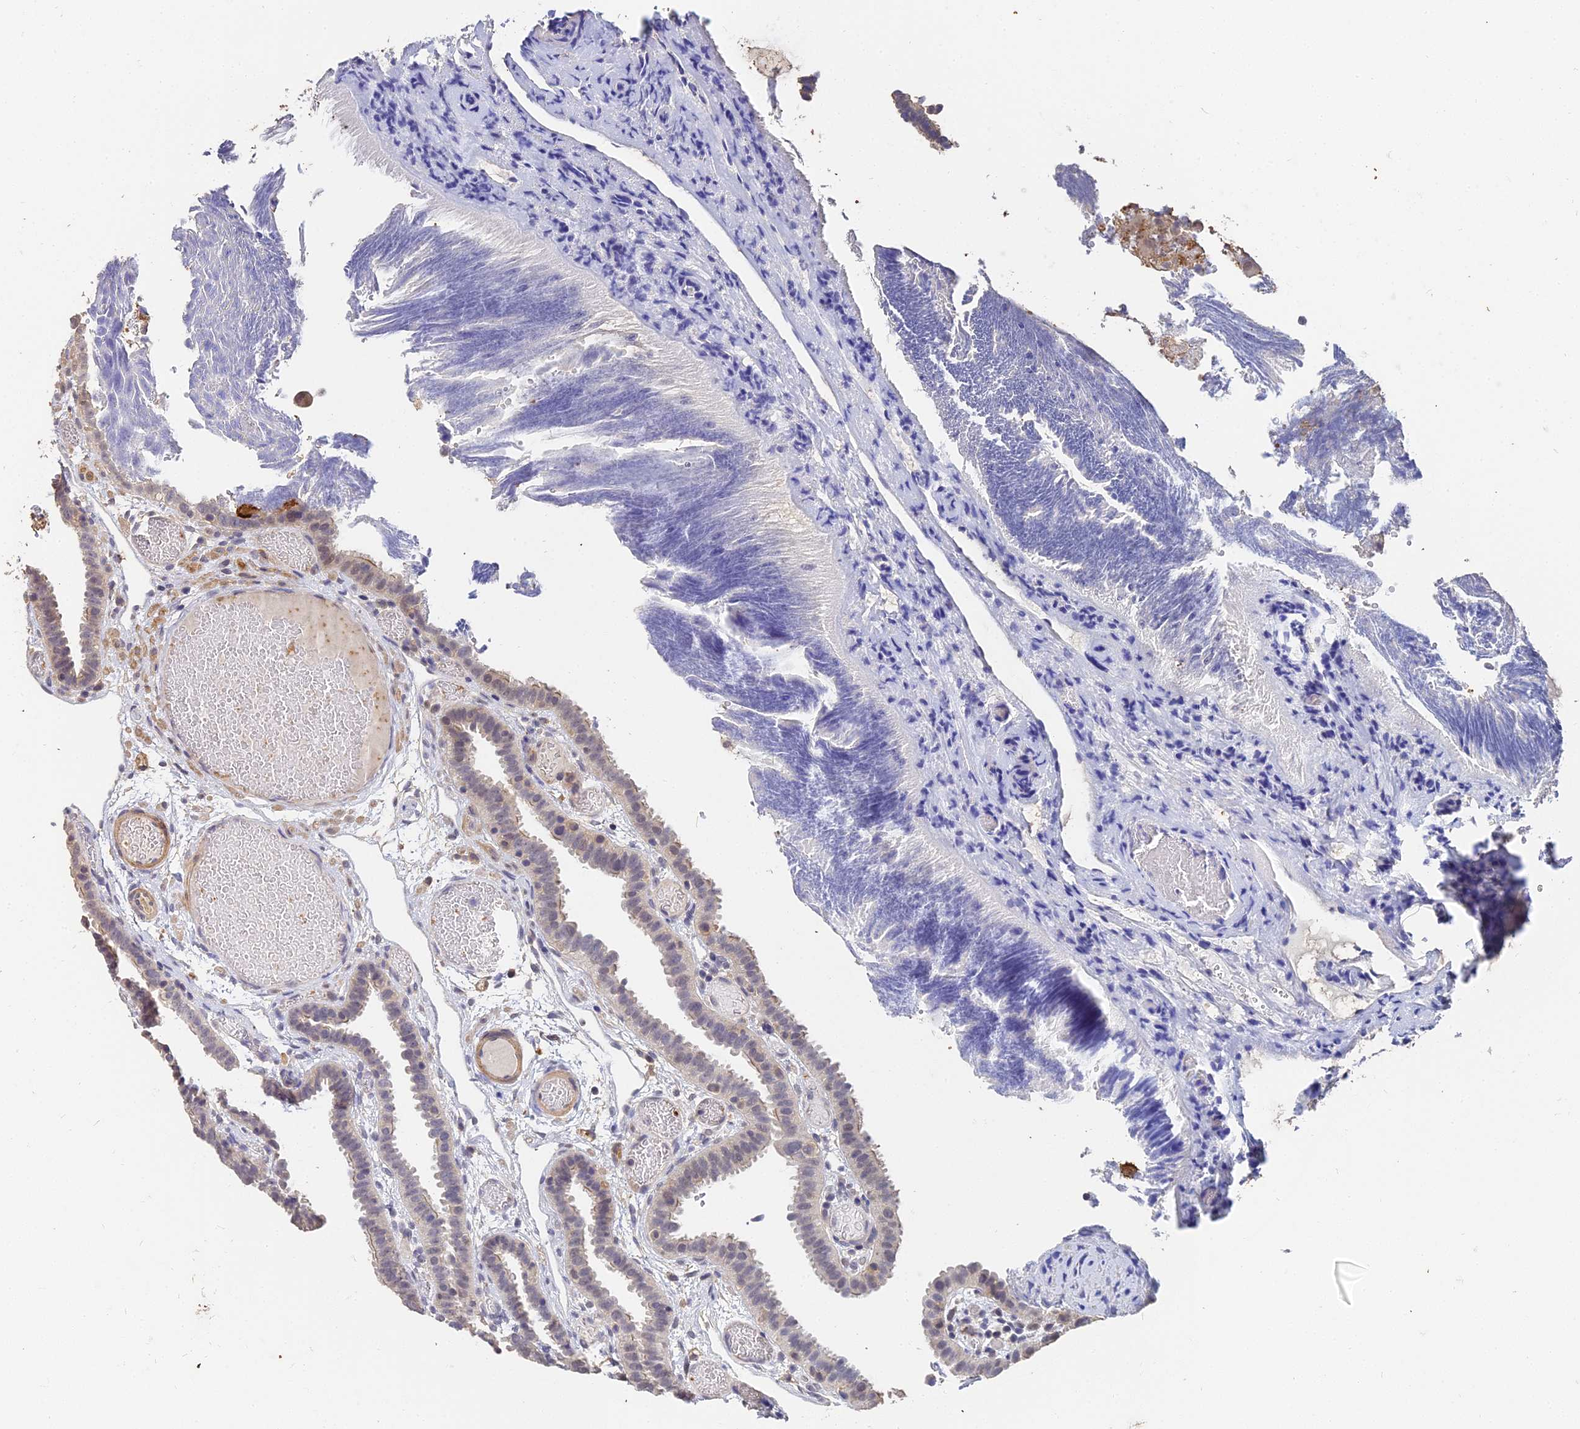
{"staining": {"intensity": "weak", "quantity": ">75%", "location": "nuclear"}, "tissue": "fallopian tube", "cell_type": "Glandular cells", "image_type": "normal", "snomed": [{"axis": "morphology", "description": "Normal tissue, NOS"}, {"axis": "topography", "description": "Fallopian tube"}], "caption": "Immunohistochemistry (IHC) histopathology image of normal fallopian tube: fallopian tube stained using IHC shows low levels of weak protein expression localized specifically in the nuclear of glandular cells, appearing as a nuclear brown color.", "gene": "LSM5", "patient": {"sex": "female", "age": 37}}